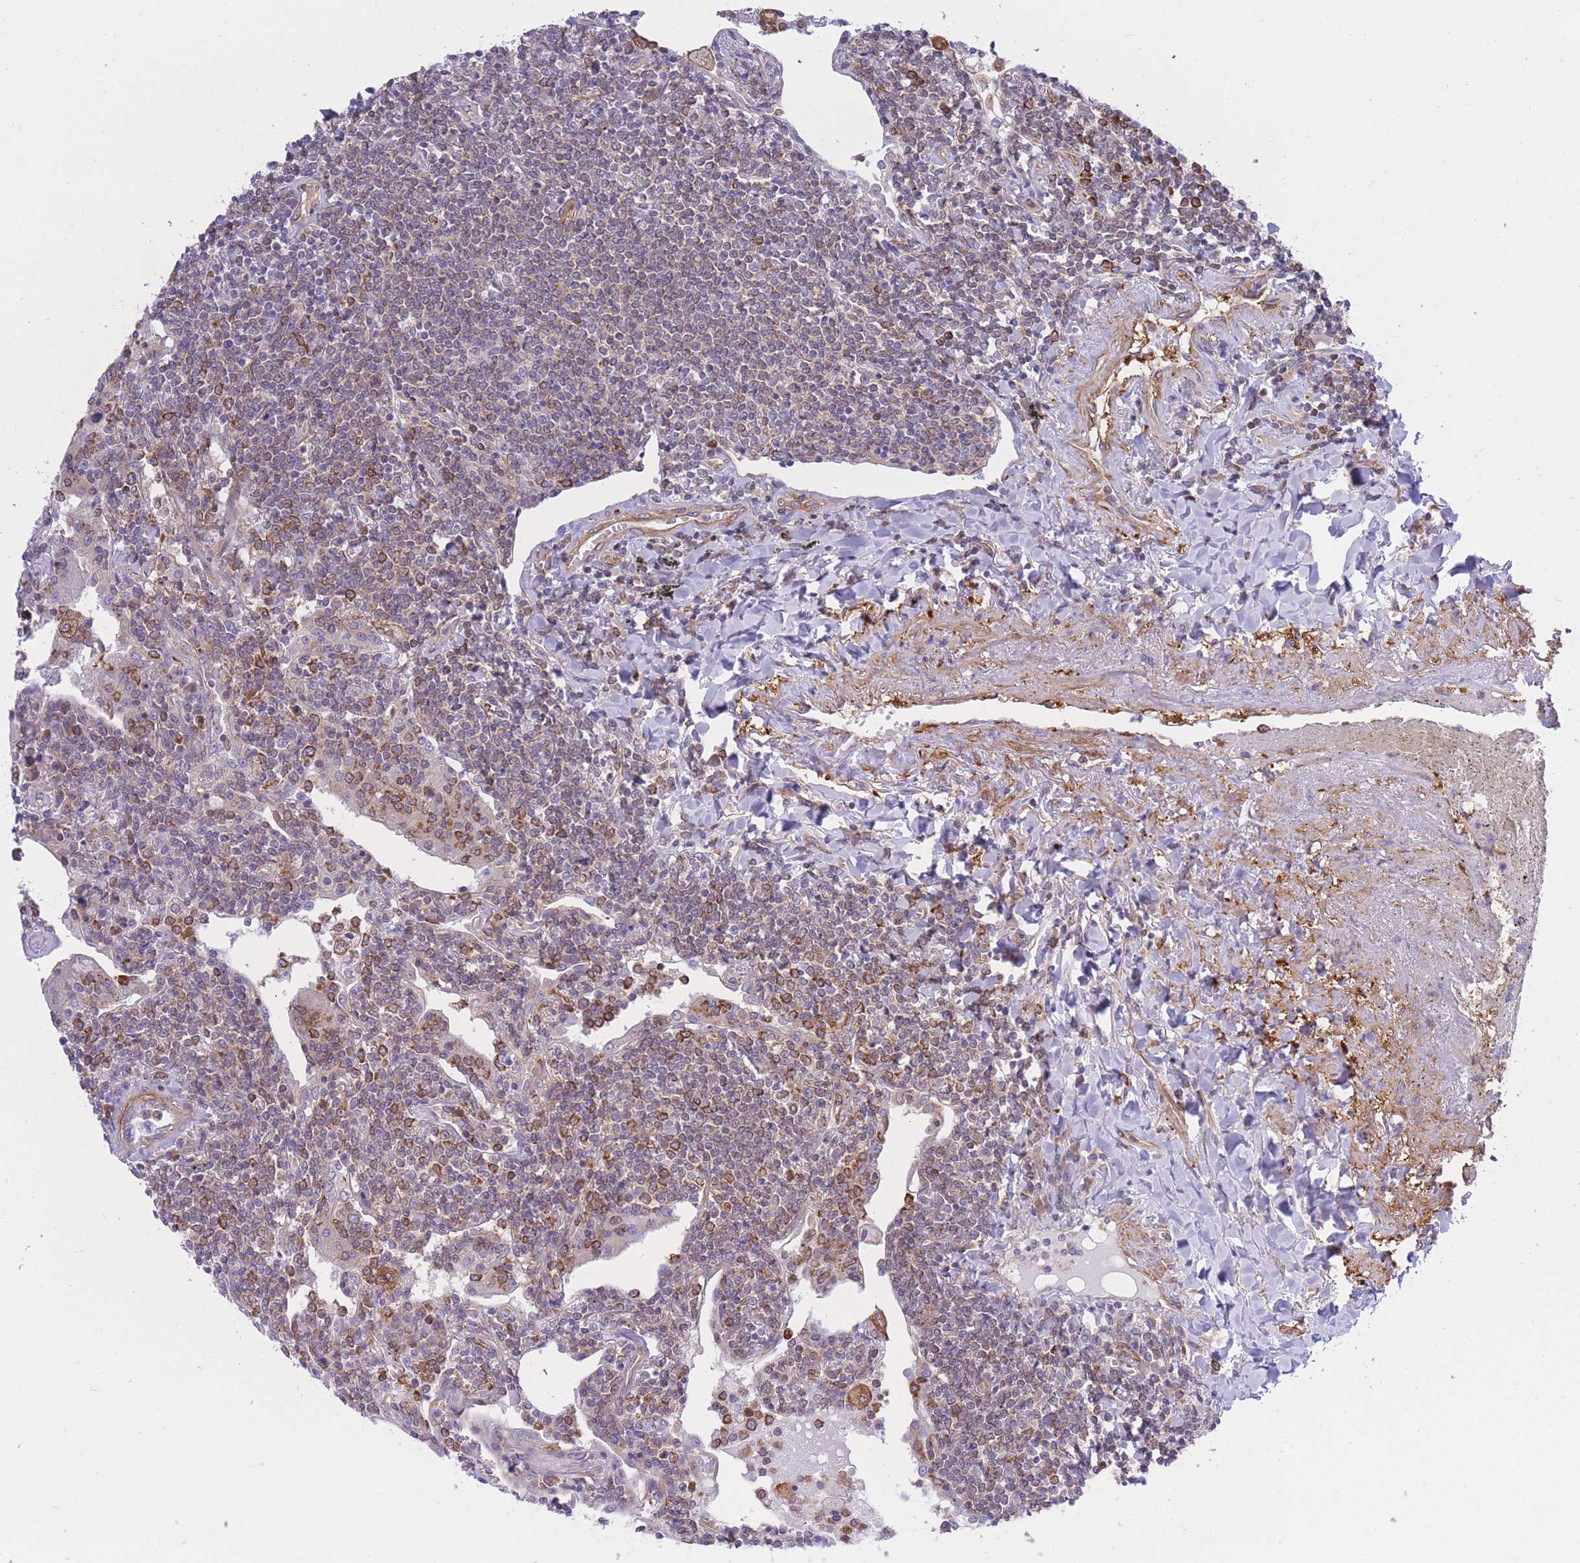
{"staining": {"intensity": "moderate", "quantity": "25%-75%", "location": "cytoplasmic/membranous"}, "tissue": "lymphoma", "cell_type": "Tumor cells", "image_type": "cancer", "snomed": [{"axis": "morphology", "description": "Malignant lymphoma, non-Hodgkin's type, Low grade"}, {"axis": "topography", "description": "Lung"}], "caption": "Brown immunohistochemical staining in lymphoma displays moderate cytoplasmic/membranous positivity in about 25%-75% of tumor cells. (DAB (3,3'-diaminobenzidine) = brown stain, brightfield microscopy at high magnification).", "gene": "REM1", "patient": {"sex": "female", "age": 71}}